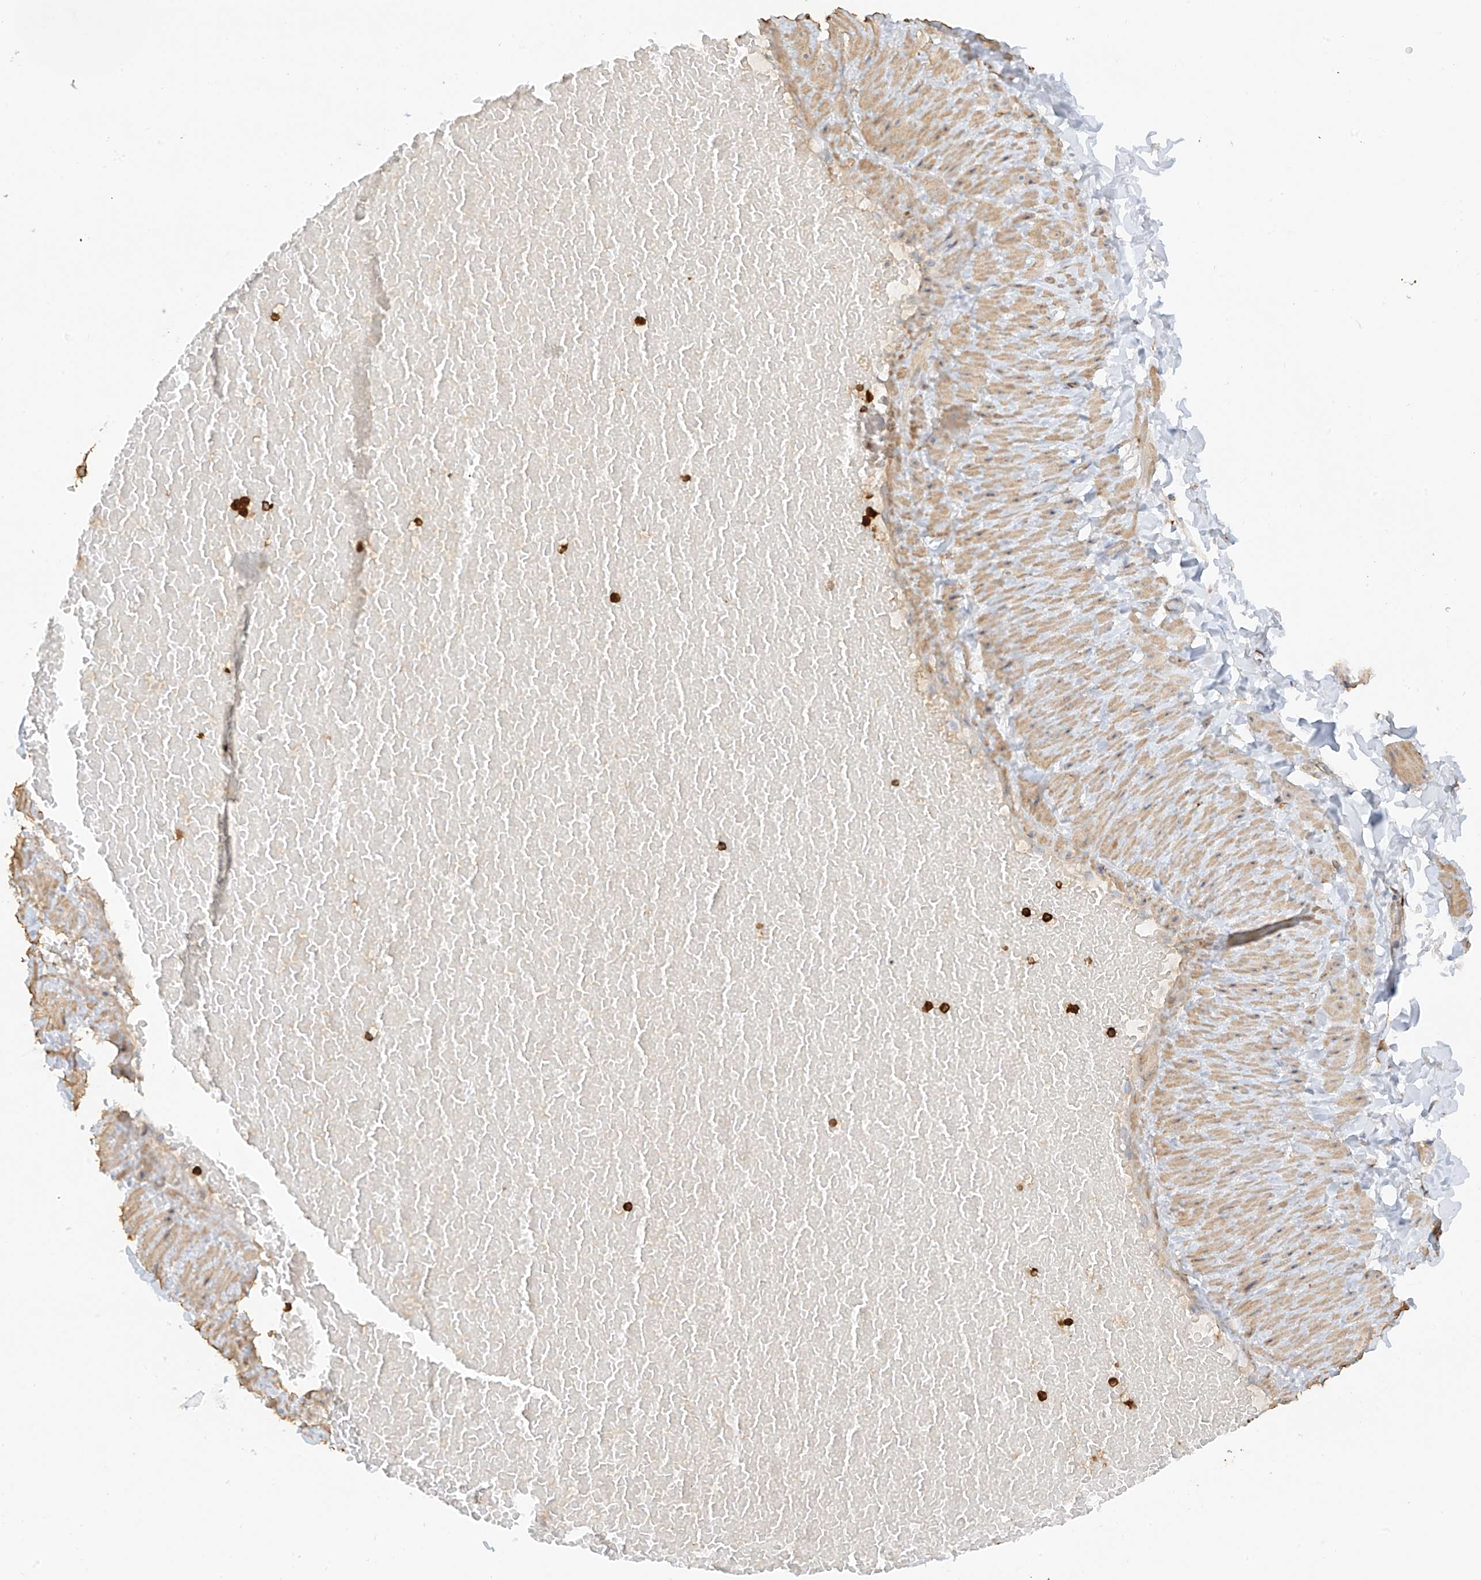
{"staining": {"intensity": "negative", "quantity": "none", "location": "none"}, "tissue": "adipose tissue", "cell_type": "Adipocytes", "image_type": "normal", "snomed": [{"axis": "morphology", "description": "Normal tissue, NOS"}, {"axis": "topography", "description": "Adipose tissue"}, {"axis": "topography", "description": "Vascular tissue"}, {"axis": "topography", "description": "Peripheral nerve tissue"}], "caption": "The IHC image has no significant positivity in adipocytes of adipose tissue. (IHC, brightfield microscopy, high magnification).", "gene": "ARHGAP25", "patient": {"sex": "male", "age": 25}}